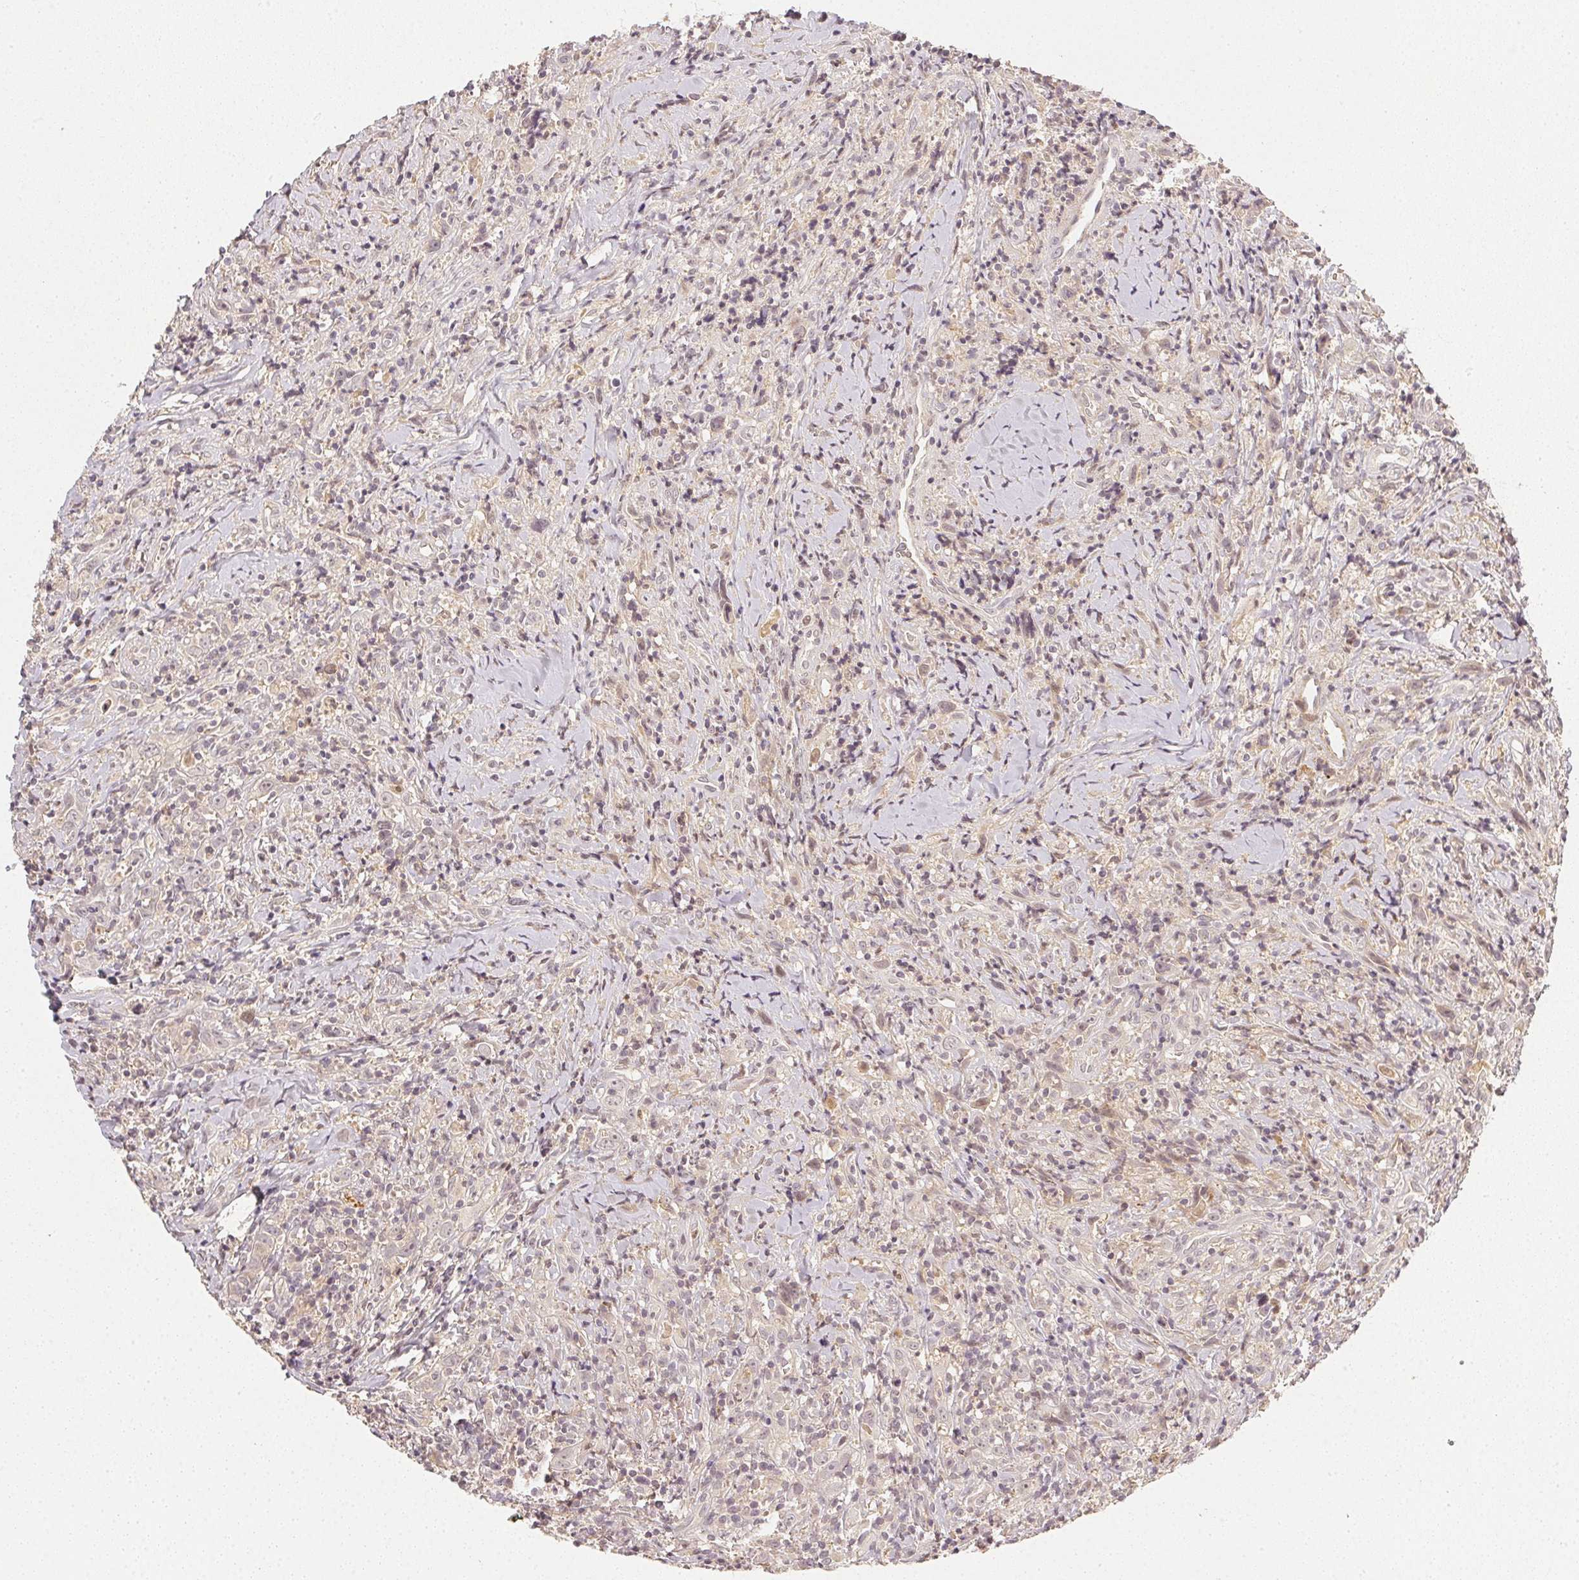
{"staining": {"intensity": "negative", "quantity": "none", "location": "none"}, "tissue": "head and neck cancer", "cell_type": "Tumor cells", "image_type": "cancer", "snomed": [{"axis": "morphology", "description": "Squamous cell carcinoma, NOS"}, {"axis": "topography", "description": "Head-Neck"}], "caption": "IHC image of neoplastic tissue: head and neck squamous cell carcinoma stained with DAB exhibits no significant protein staining in tumor cells.", "gene": "SERPINE1", "patient": {"sex": "female", "age": 95}}